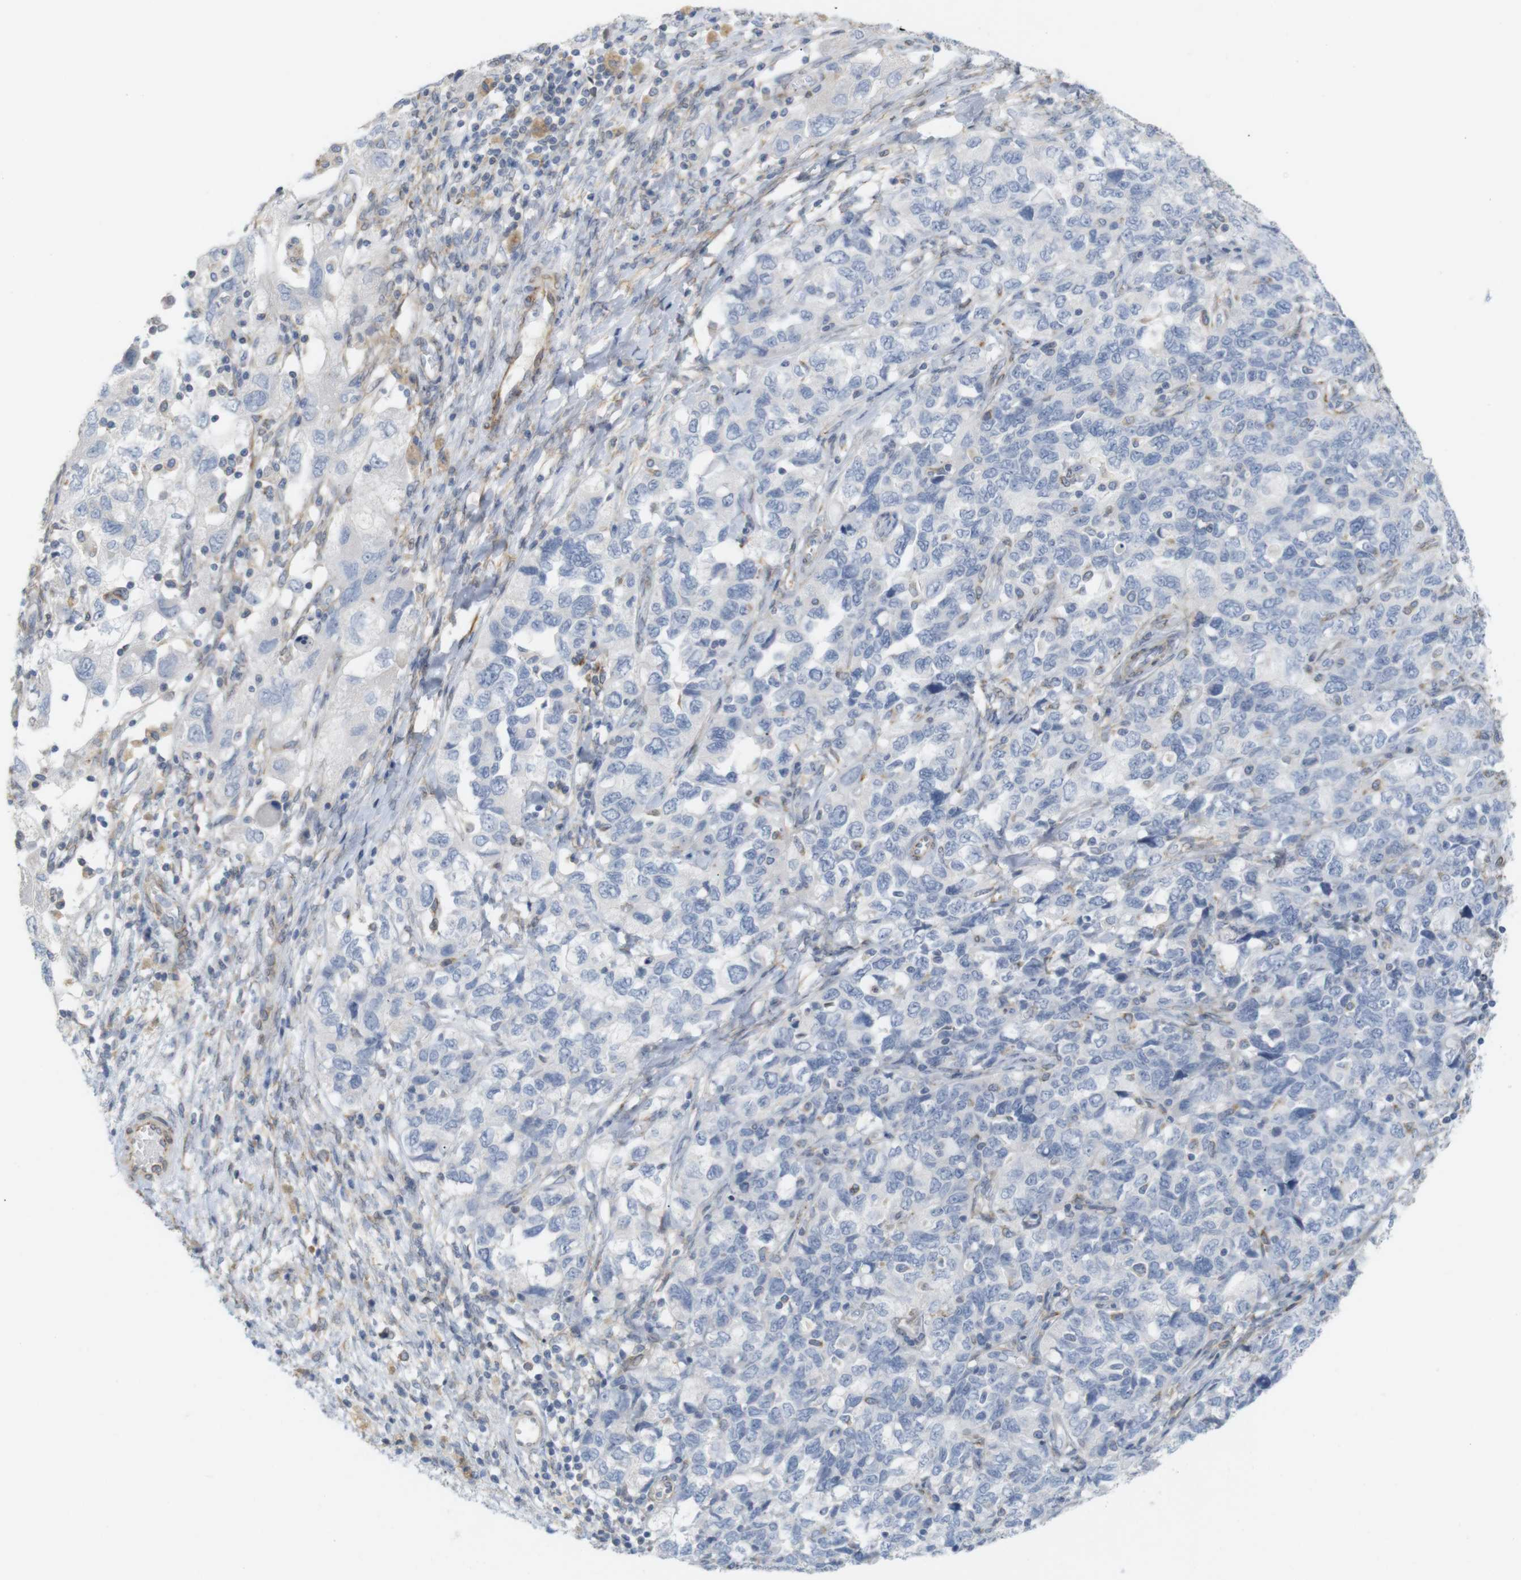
{"staining": {"intensity": "negative", "quantity": "none", "location": "none"}, "tissue": "ovarian cancer", "cell_type": "Tumor cells", "image_type": "cancer", "snomed": [{"axis": "morphology", "description": "Carcinoma, NOS"}, {"axis": "morphology", "description": "Cystadenocarcinoma, serous, NOS"}, {"axis": "topography", "description": "Ovary"}], "caption": "DAB immunohistochemical staining of ovarian cancer (carcinoma) reveals no significant staining in tumor cells.", "gene": "ITPR1", "patient": {"sex": "female", "age": 69}}